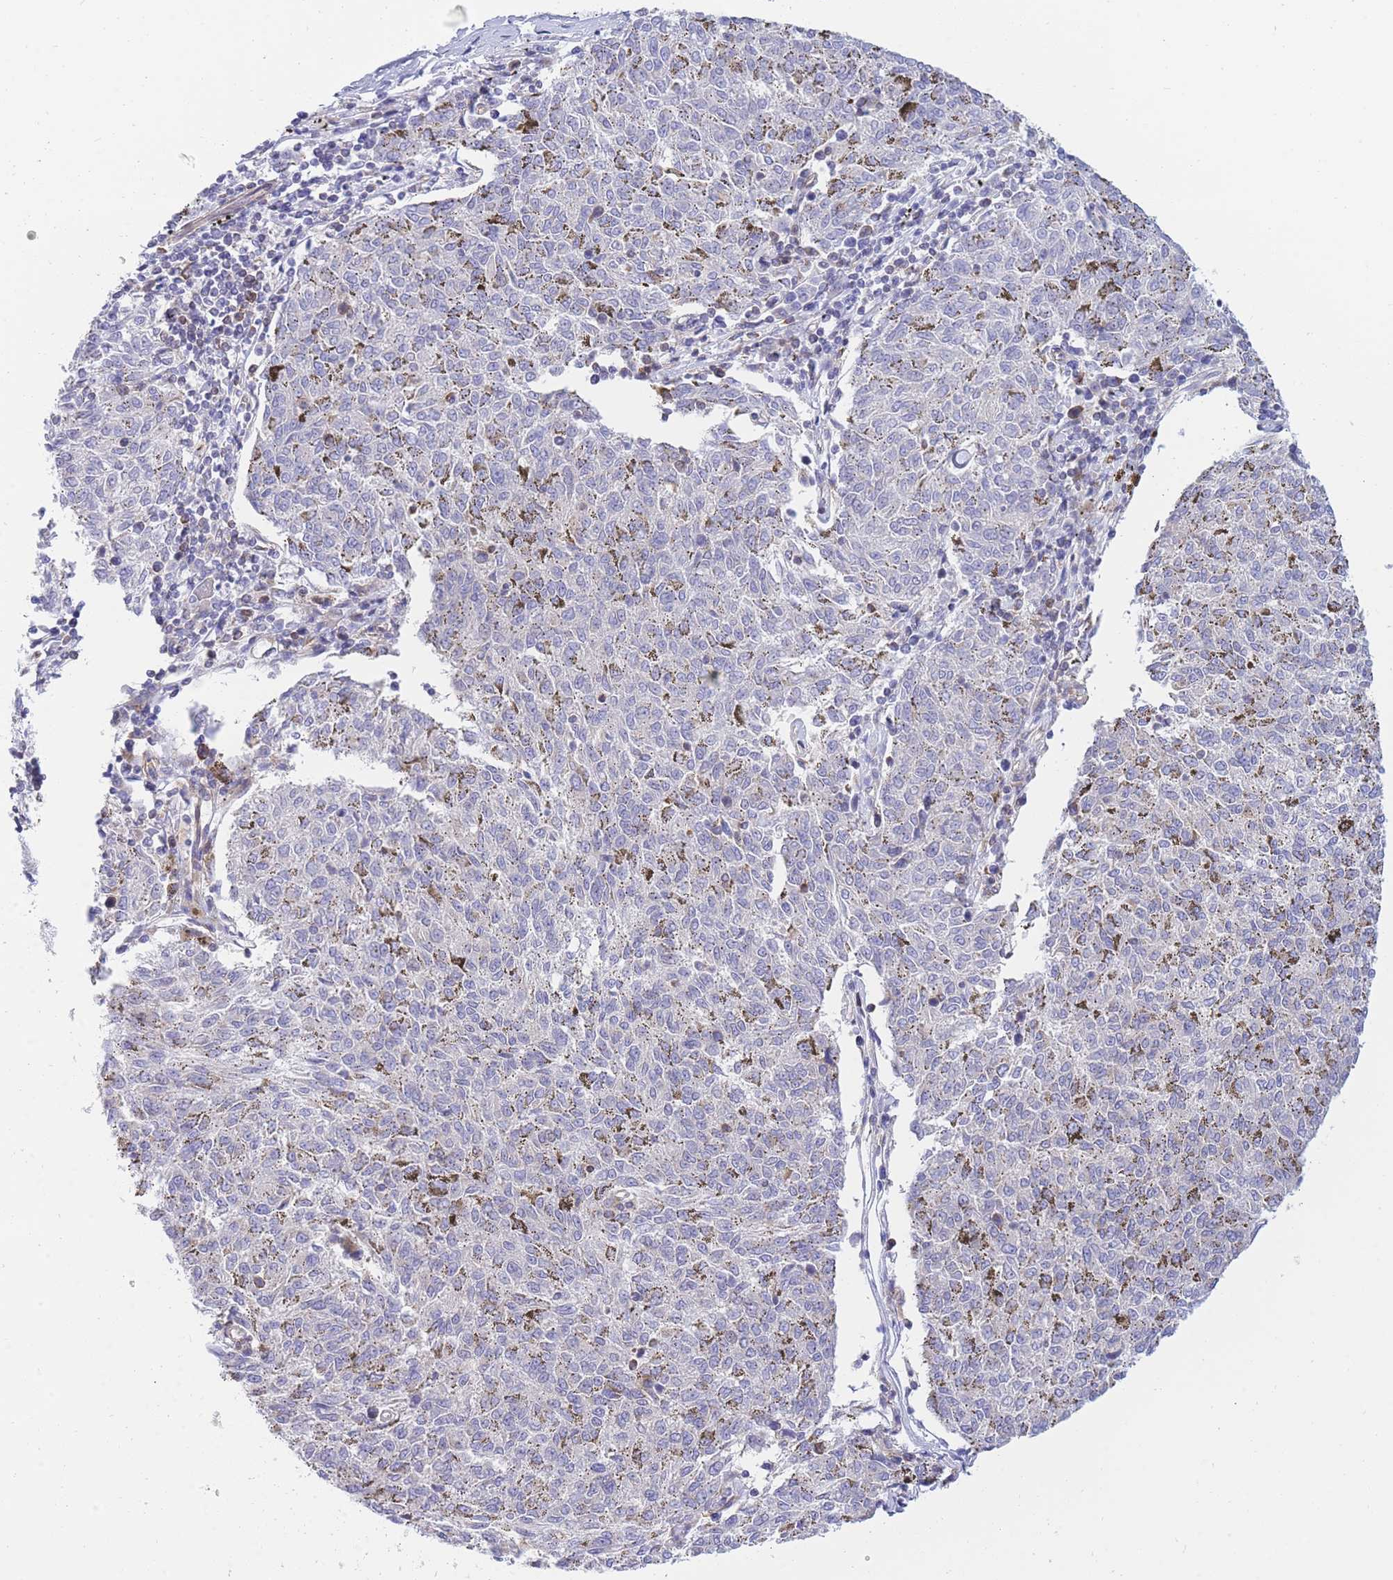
{"staining": {"intensity": "negative", "quantity": "none", "location": "none"}, "tissue": "melanoma", "cell_type": "Tumor cells", "image_type": "cancer", "snomed": [{"axis": "morphology", "description": "Malignant melanoma, NOS"}, {"axis": "topography", "description": "Skin"}], "caption": "An immunohistochemistry histopathology image of melanoma is shown. There is no staining in tumor cells of melanoma.", "gene": "REM1", "patient": {"sex": "female", "age": 72}}